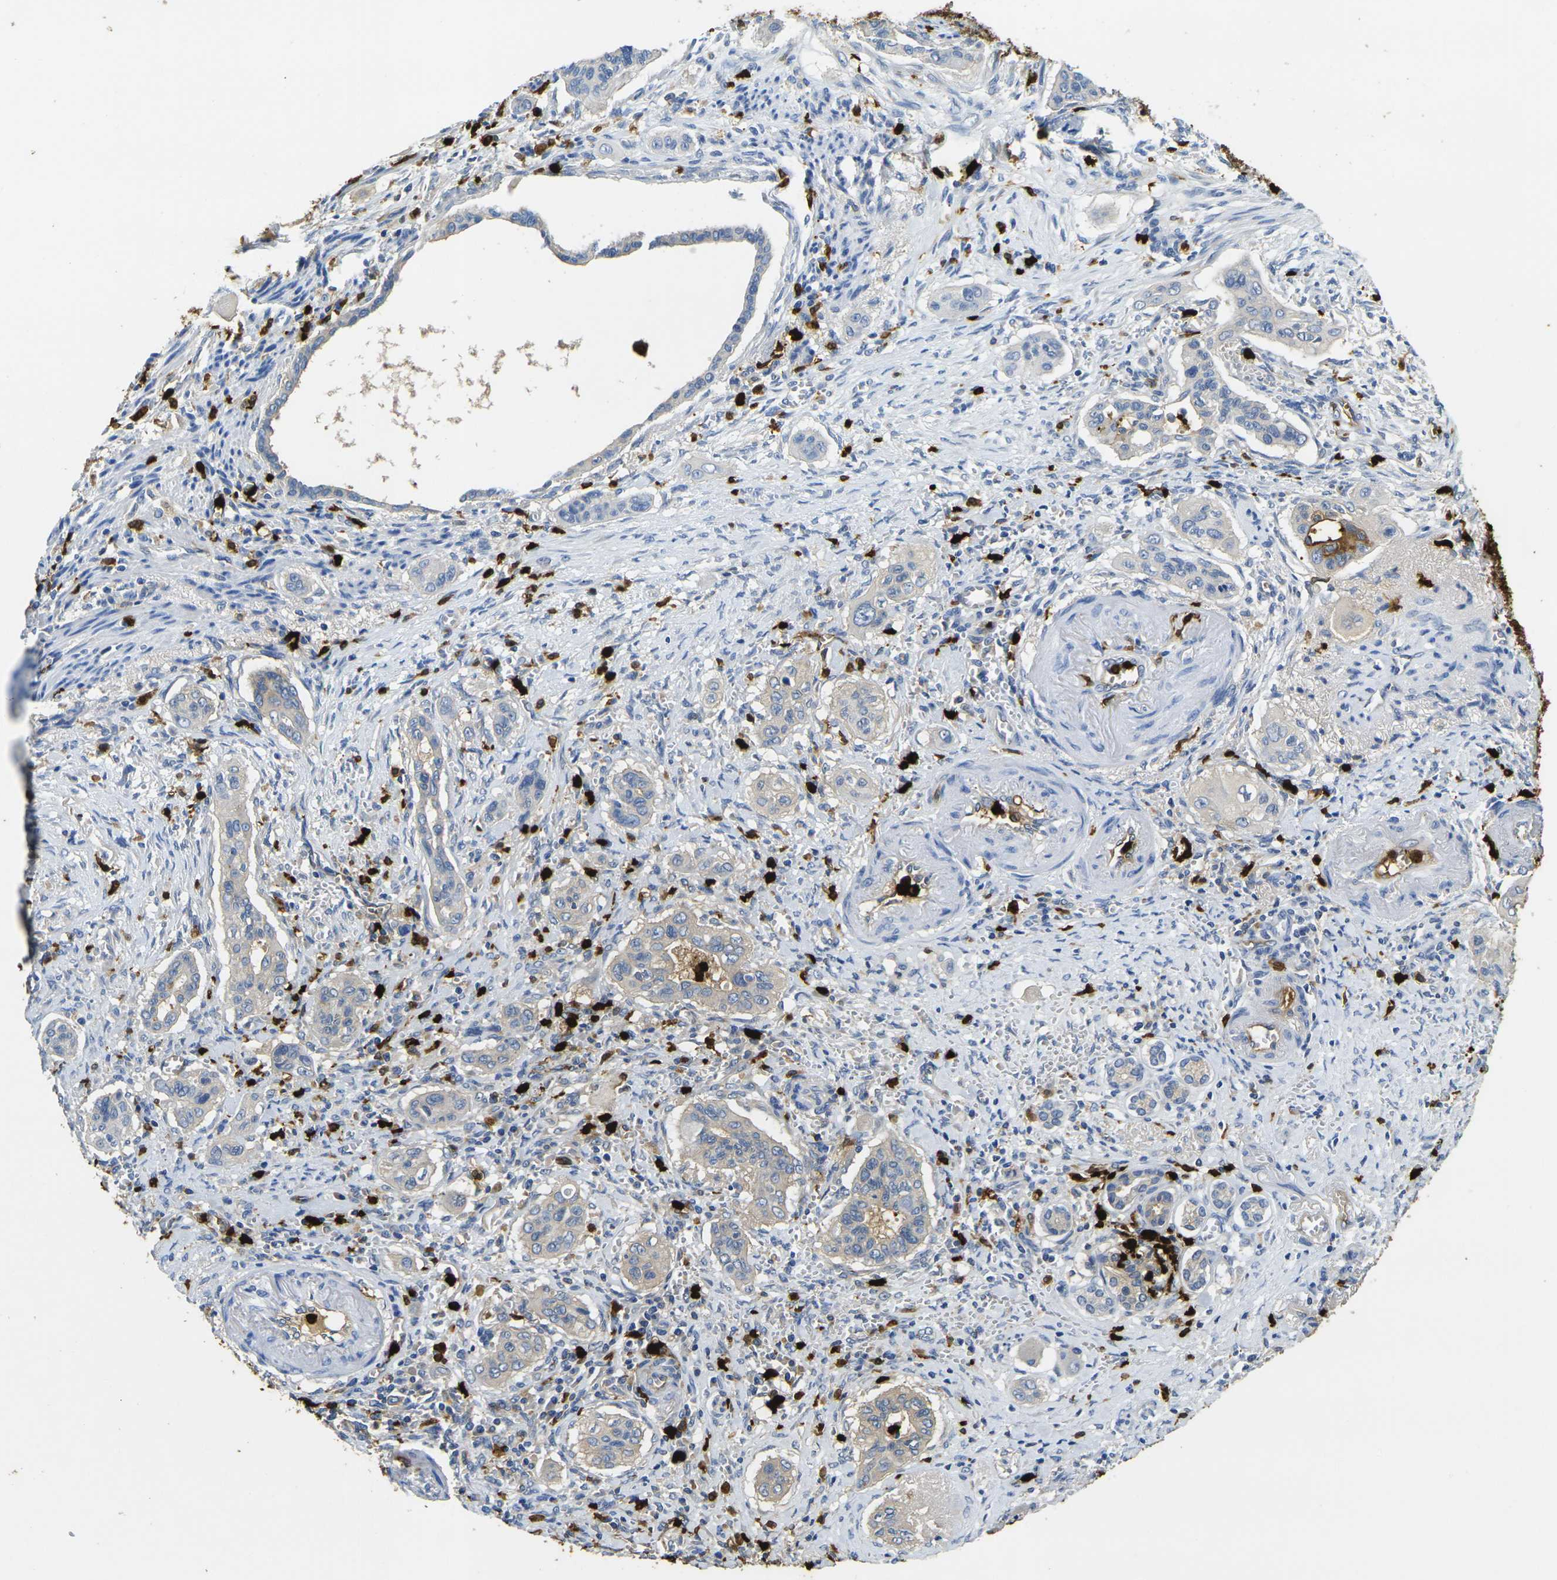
{"staining": {"intensity": "moderate", "quantity": ">75%", "location": "cytoplasmic/membranous"}, "tissue": "pancreatic cancer", "cell_type": "Tumor cells", "image_type": "cancer", "snomed": [{"axis": "morphology", "description": "Adenocarcinoma, NOS"}, {"axis": "topography", "description": "Pancreas"}], "caption": "Protein expression analysis of human pancreatic cancer (adenocarcinoma) reveals moderate cytoplasmic/membranous staining in about >75% of tumor cells. (DAB IHC with brightfield microscopy, high magnification).", "gene": "S100A9", "patient": {"sex": "male", "age": 77}}